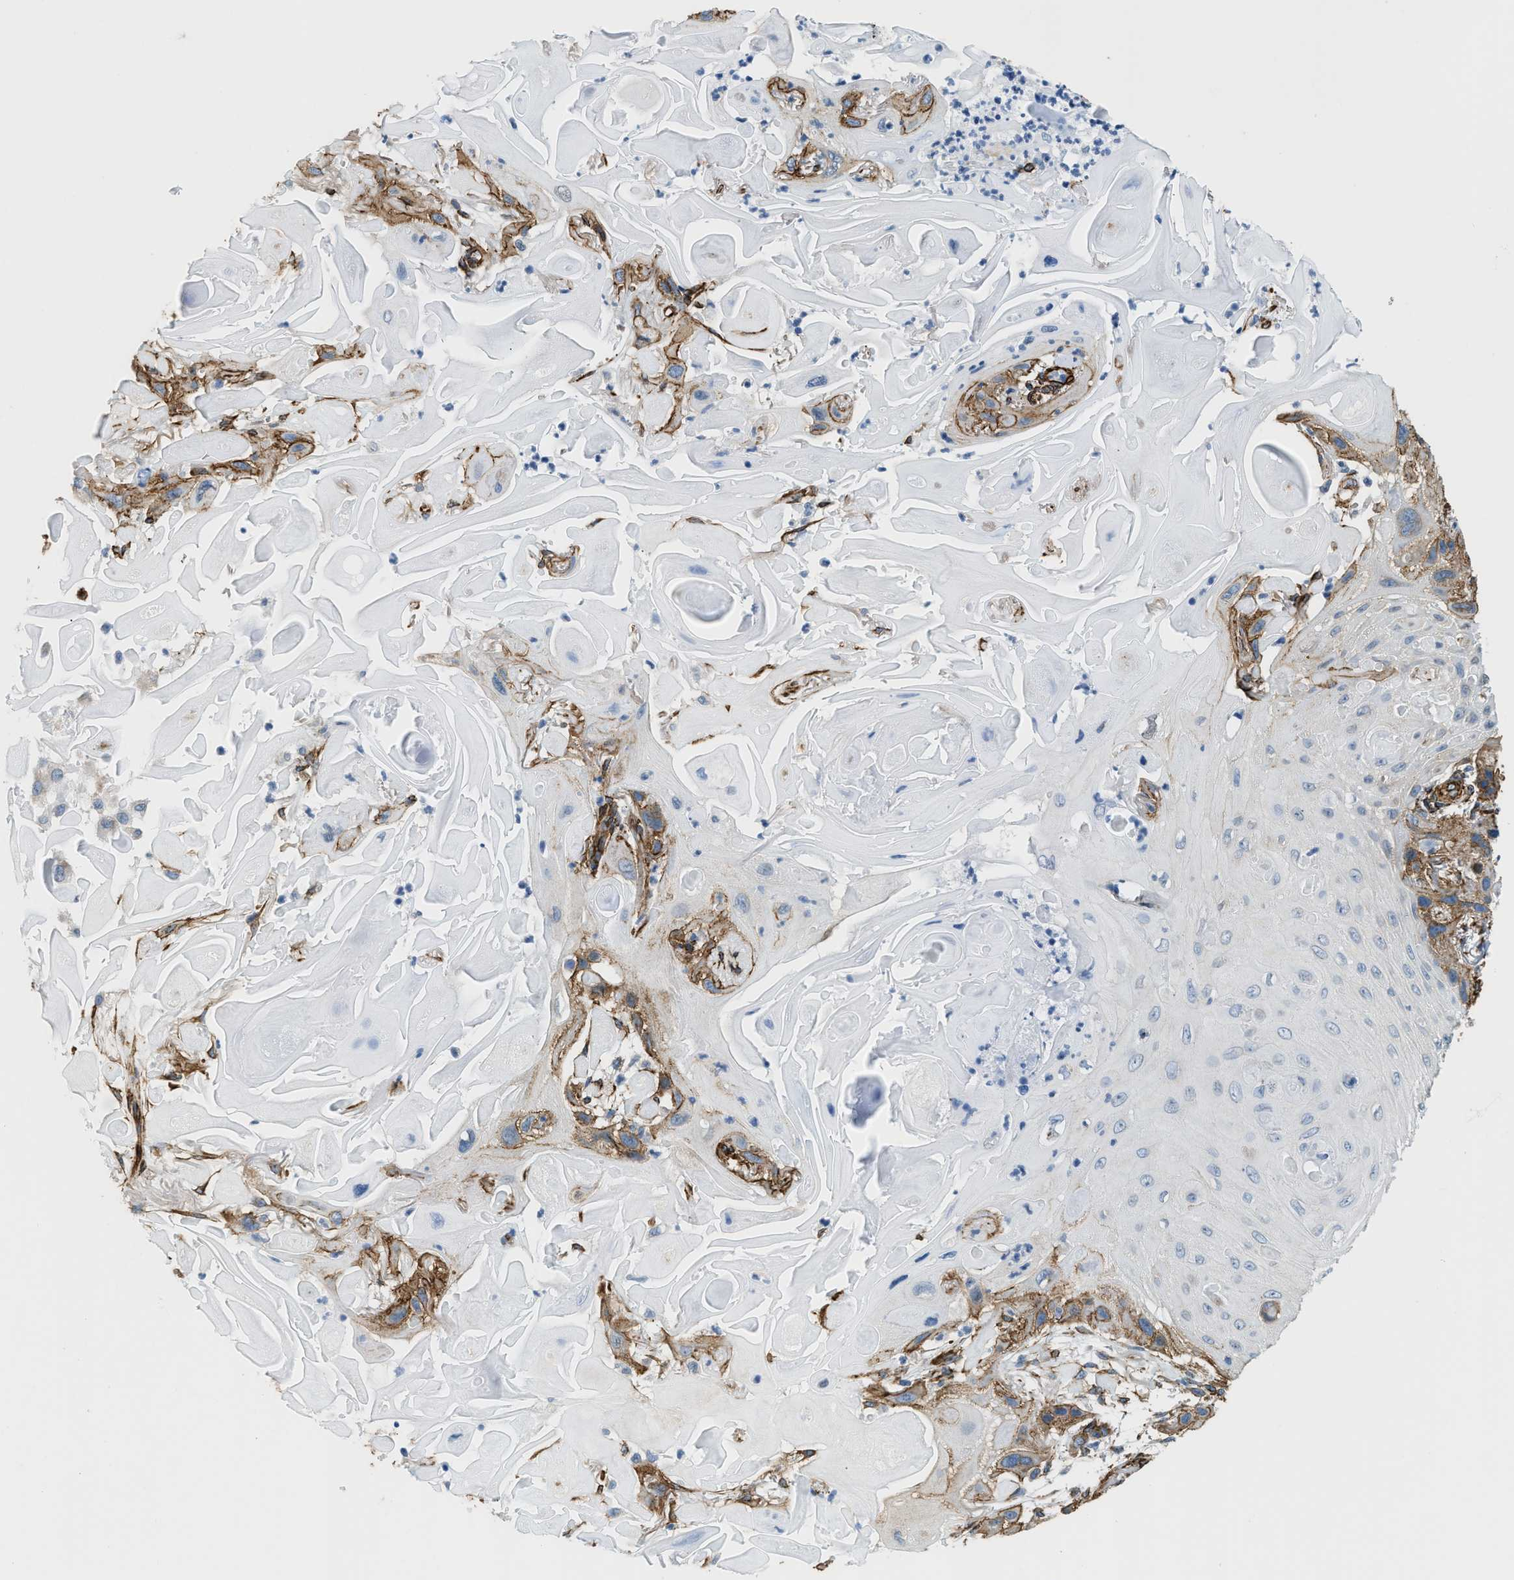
{"staining": {"intensity": "moderate", "quantity": "25%-75%", "location": "cytoplasmic/membranous"}, "tissue": "skin cancer", "cell_type": "Tumor cells", "image_type": "cancer", "snomed": [{"axis": "morphology", "description": "Squamous cell carcinoma, NOS"}, {"axis": "topography", "description": "Skin"}], "caption": "Immunohistochemistry of human skin cancer demonstrates medium levels of moderate cytoplasmic/membranous staining in about 25%-75% of tumor cells.", "gene": "TMEM43", "patient": {"sex": "female", "age": 77}}